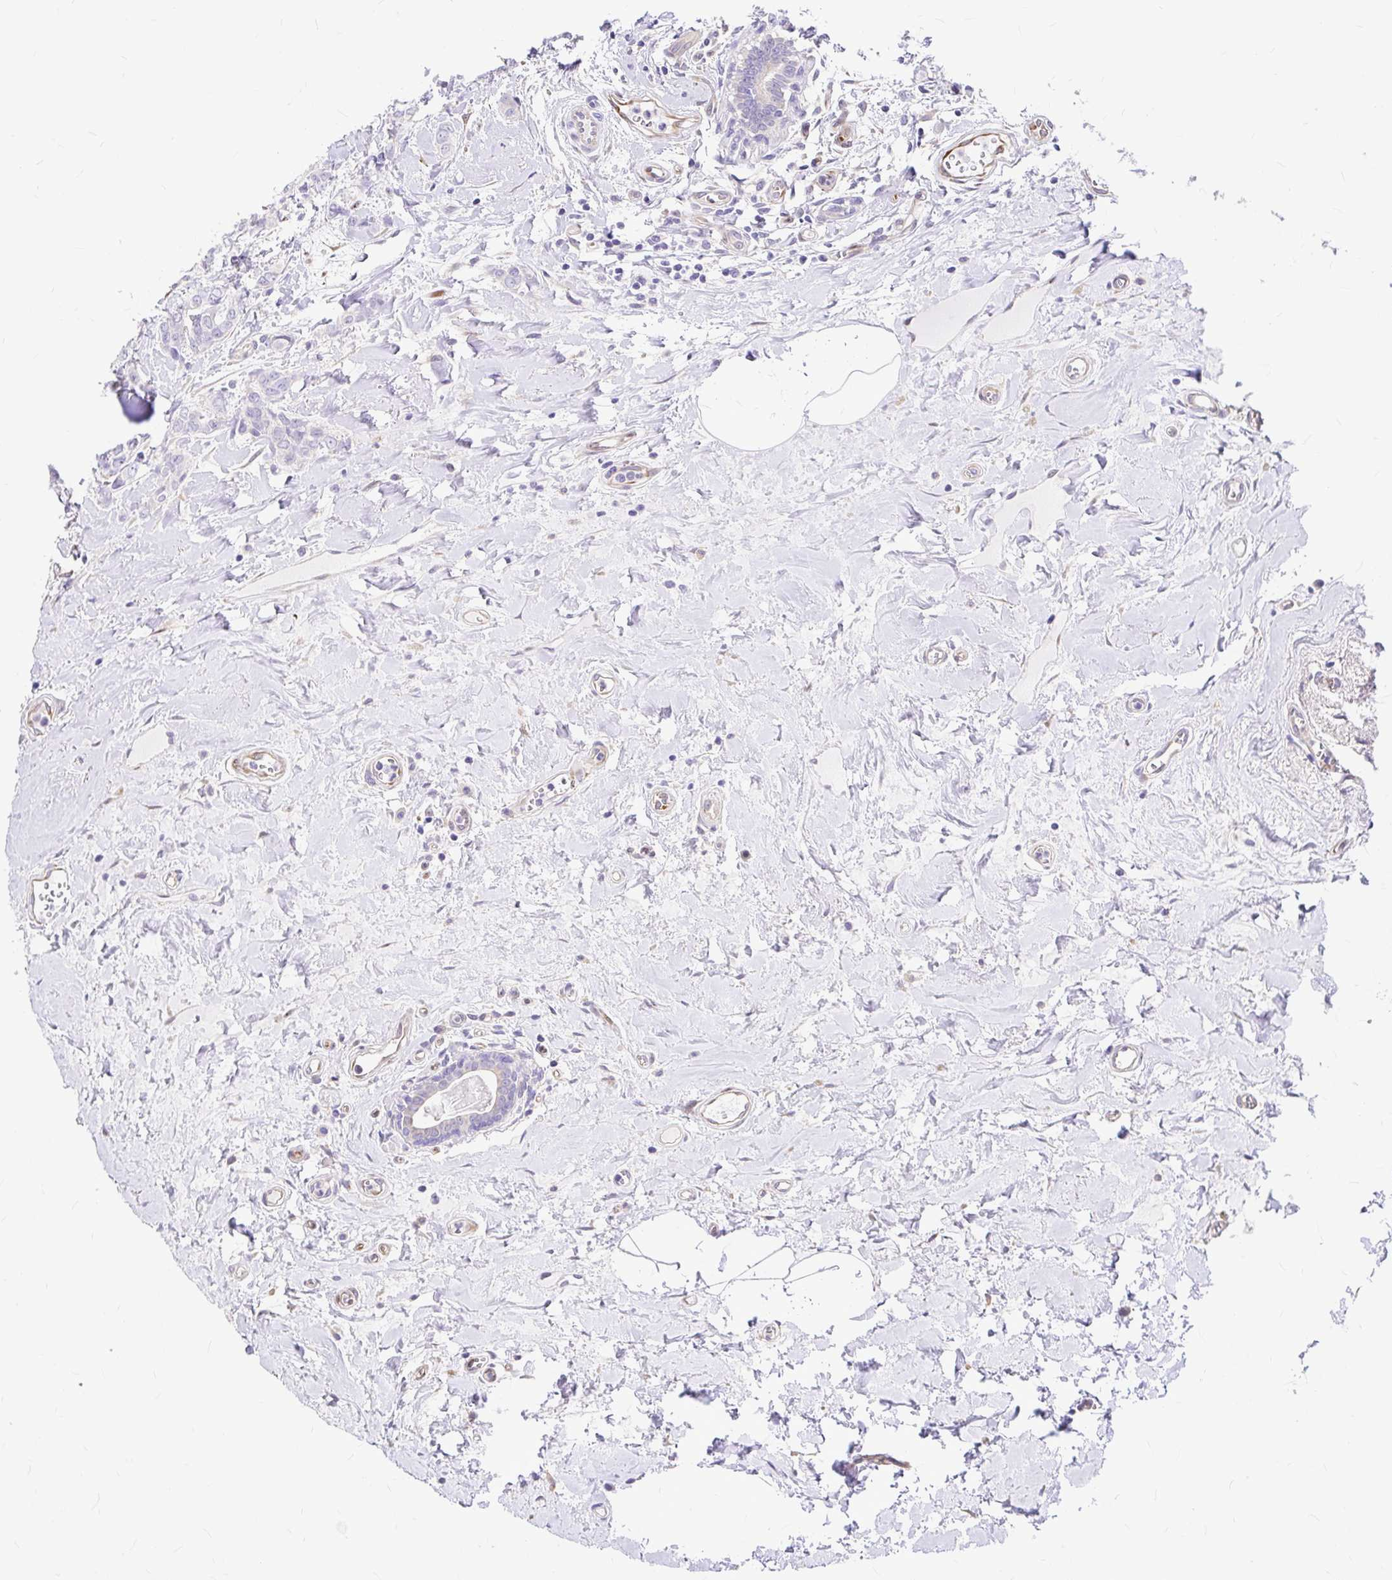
{"staining": {"intensity": "negative", "quantity": "none", "location": "none"}, "tissue": "breast cancer", "cell_type": "Tumor cells", "image_type": "cancer", "snomed": [{"axis": "morphology", "description": "Duct carcinoma"}, {"axis": "topography", "description": "Breast"}], "caption": "IHC of human breast intraductal carcinoma demonstrates no expression in tumor cells.", "gene": "GABBR2", "patient": {"sex": "female", "age": 61}}